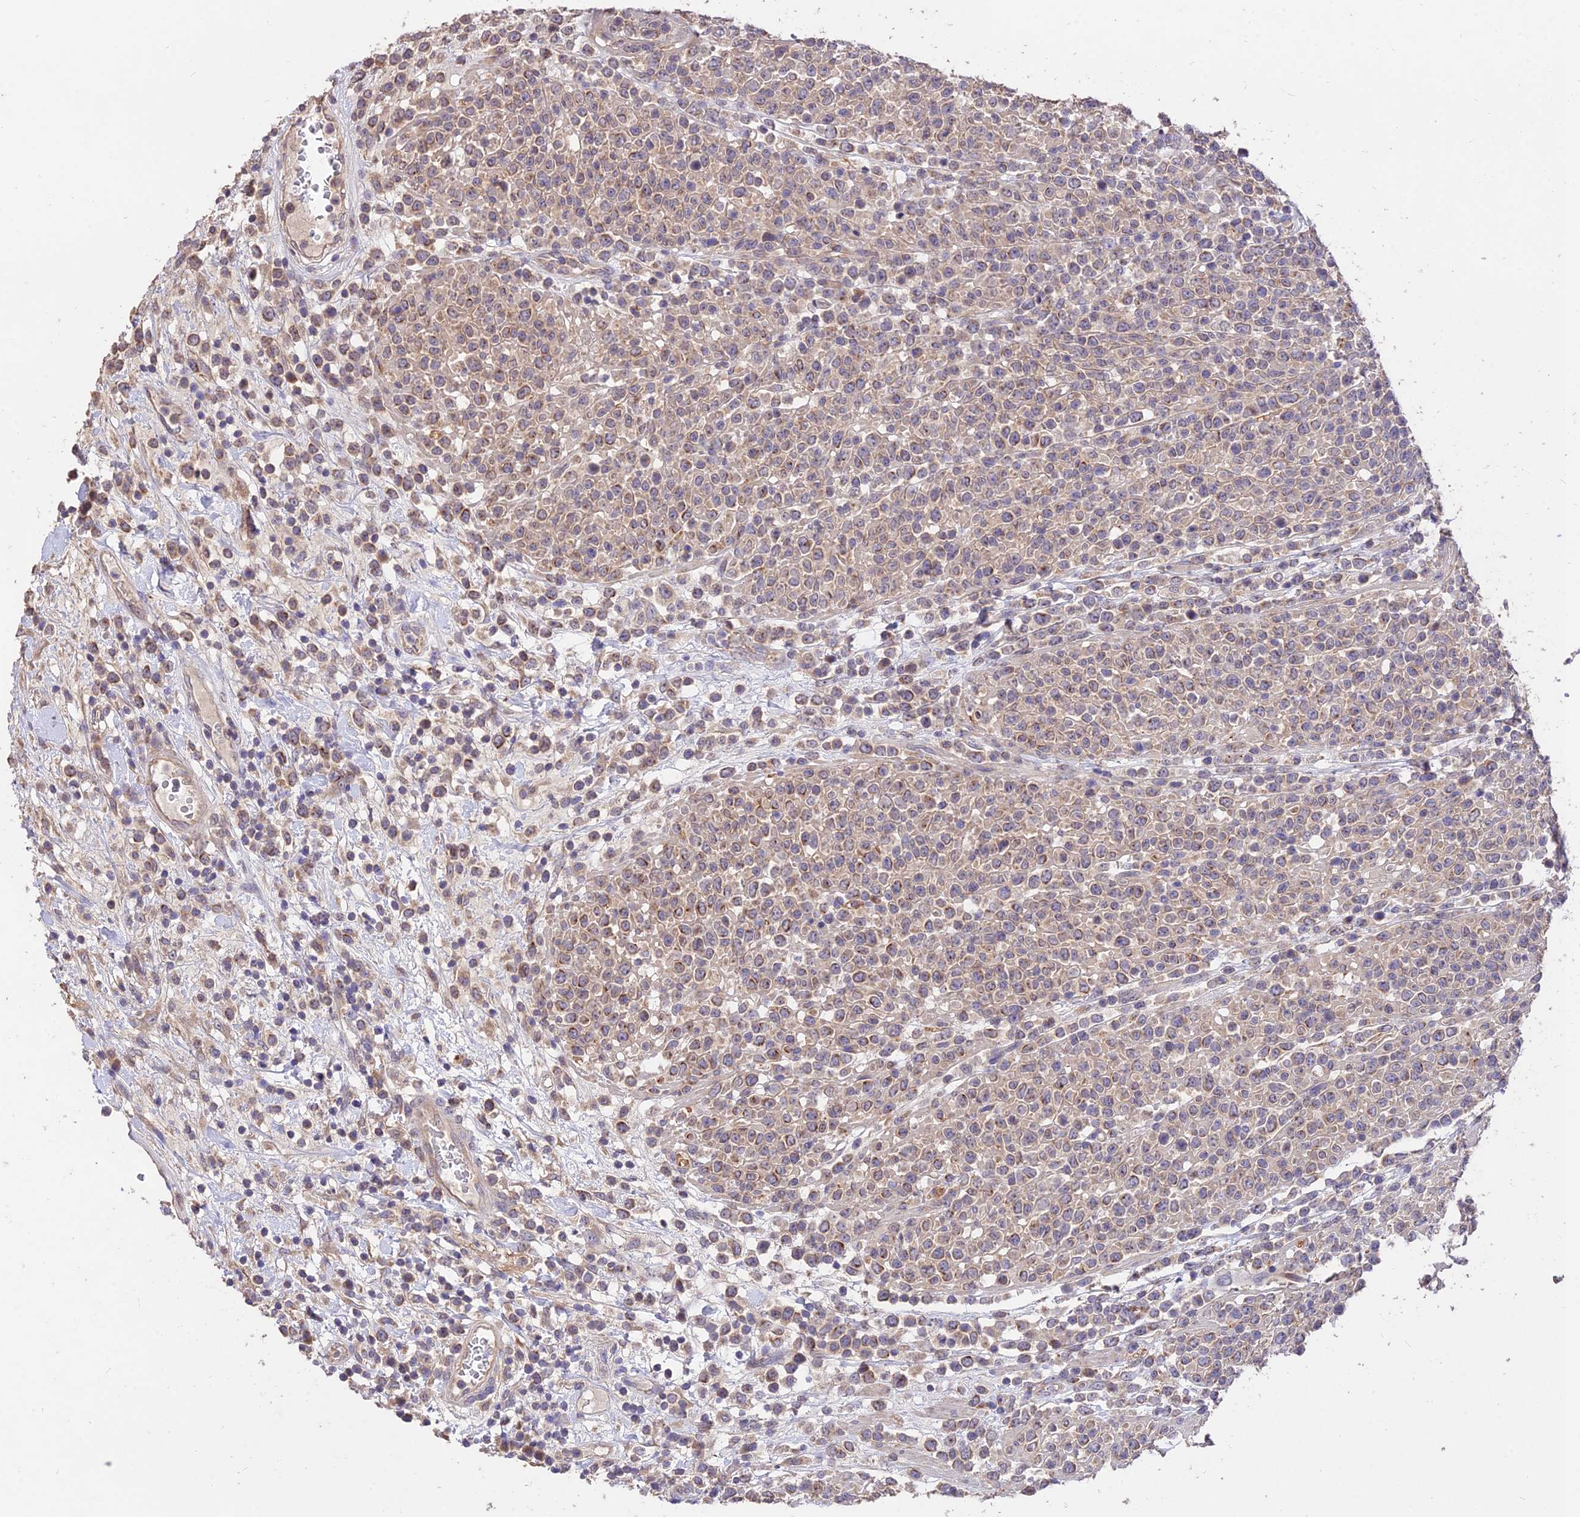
{"staining": {"intensity": "weak", "quantity": ">75%", "location": "cytoplasmic/membranous"}, "tissue": "lymphoma", "cell_type": "Tumor cells", "image_type": "cancer", "snomed": [{"axis": "morphology", "description": "Malignant lymphoma, non-Hodgkin's type, High grade"}, {"axis": "topography", "description": "Colon"}], "caption": "Lymphoma stained with IHC displays weak cytoplasmic/membranous positivity in about >75% of tumor cells. The staining was performed using DAB to visualize the protein expression in brown, while the nuclei were stained in blue with hematoxylin (Magnification: 20x).", "gene": "SDHD", "patient": {"sex": "female", "age": 53}}